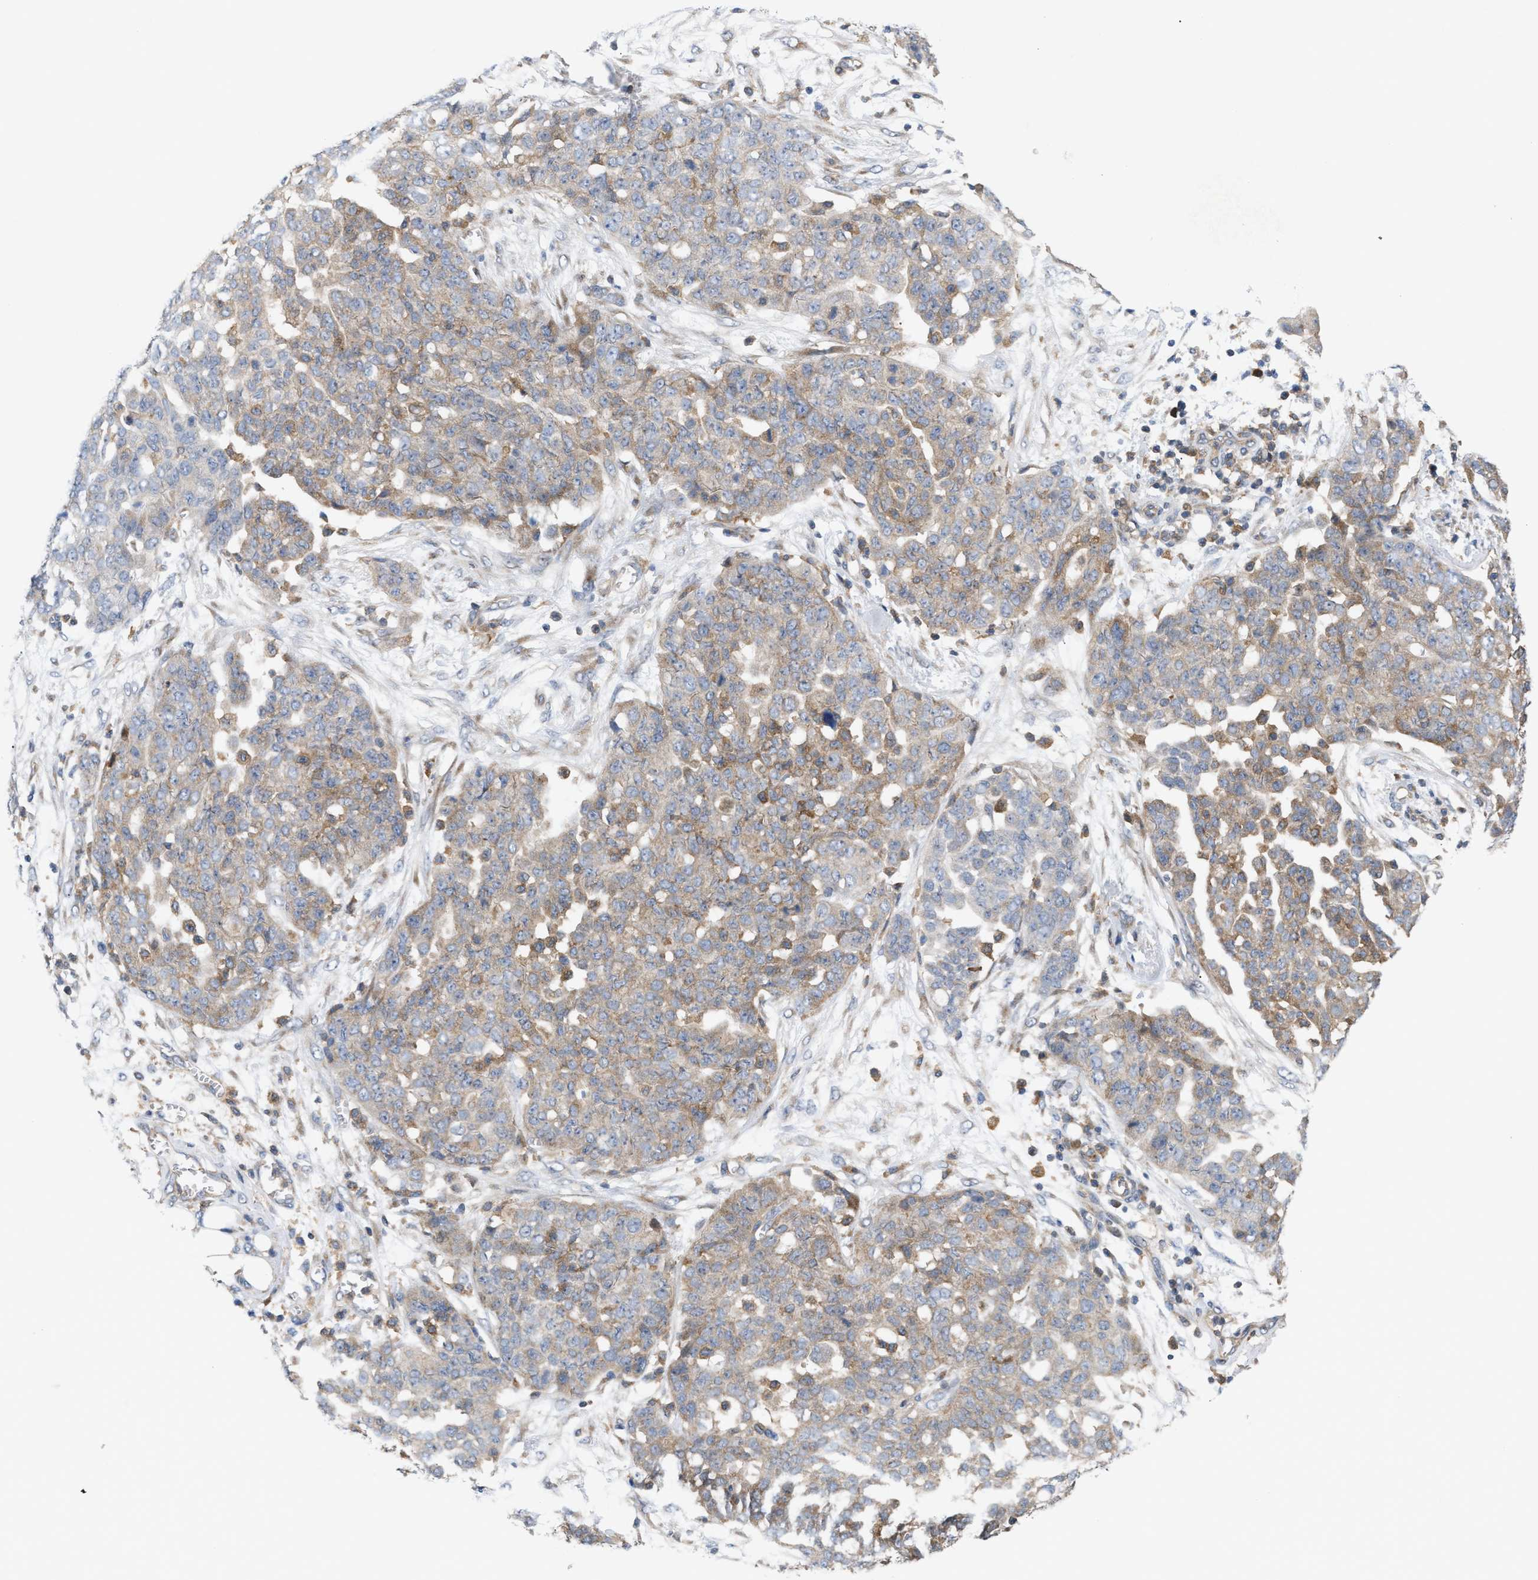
{"staining": {"intensity": "moderate", "quantity": "25%-75%", "location": "cytoplasmic/membranous"}, "tissue": "ovarian cancer", "cell_type": "Tumor cells", "image_type": "cancer", "snomed": [{"axis": "morphology", "description": "Cystadenocarcinoma, serous, NOS"}, {"axis": "topography", "description": "Soft tissue"}, {"axis": "topography", "description": "Ovary"}], "caption": "This is an image of immunohistochemistry staining of serous cystadenocarcinoma (ovarian), which shows moderate staining in the cytoplasmic/membranous of tumor cells.", "gene": "DBNL", "patient": {"sex": "female", "age": 57}}